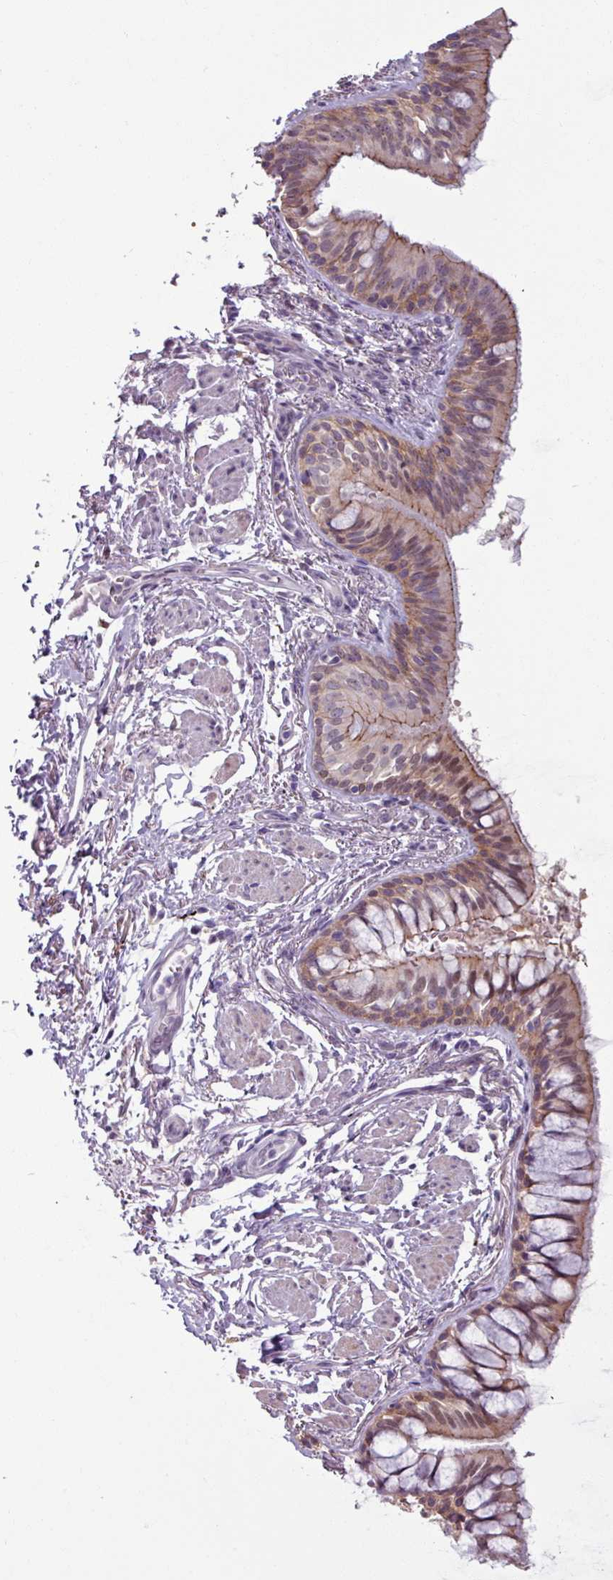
{"staining": {"intensity": "moderate", "quantity": ">75%", "location": "cytoplasmic/membranous,nuclear"}, "tissue": "bronchus", "cell_type": "Respiratory epithelial cells", "image_type": "normal", "snomed": [{"axis": "morphology", "description": "Normal tissue, NOS"}, {"axis": "topography", "description": "Bronchus"}], "caption": "Respiratory epithelial cells display medium levels of moderate cytoplasmic/membranous,nuclear positivity in approximately >75% of cells in benign bronchus.", "gene": "PNMA6A", "patient": {"sex": "male", "age": 70}}